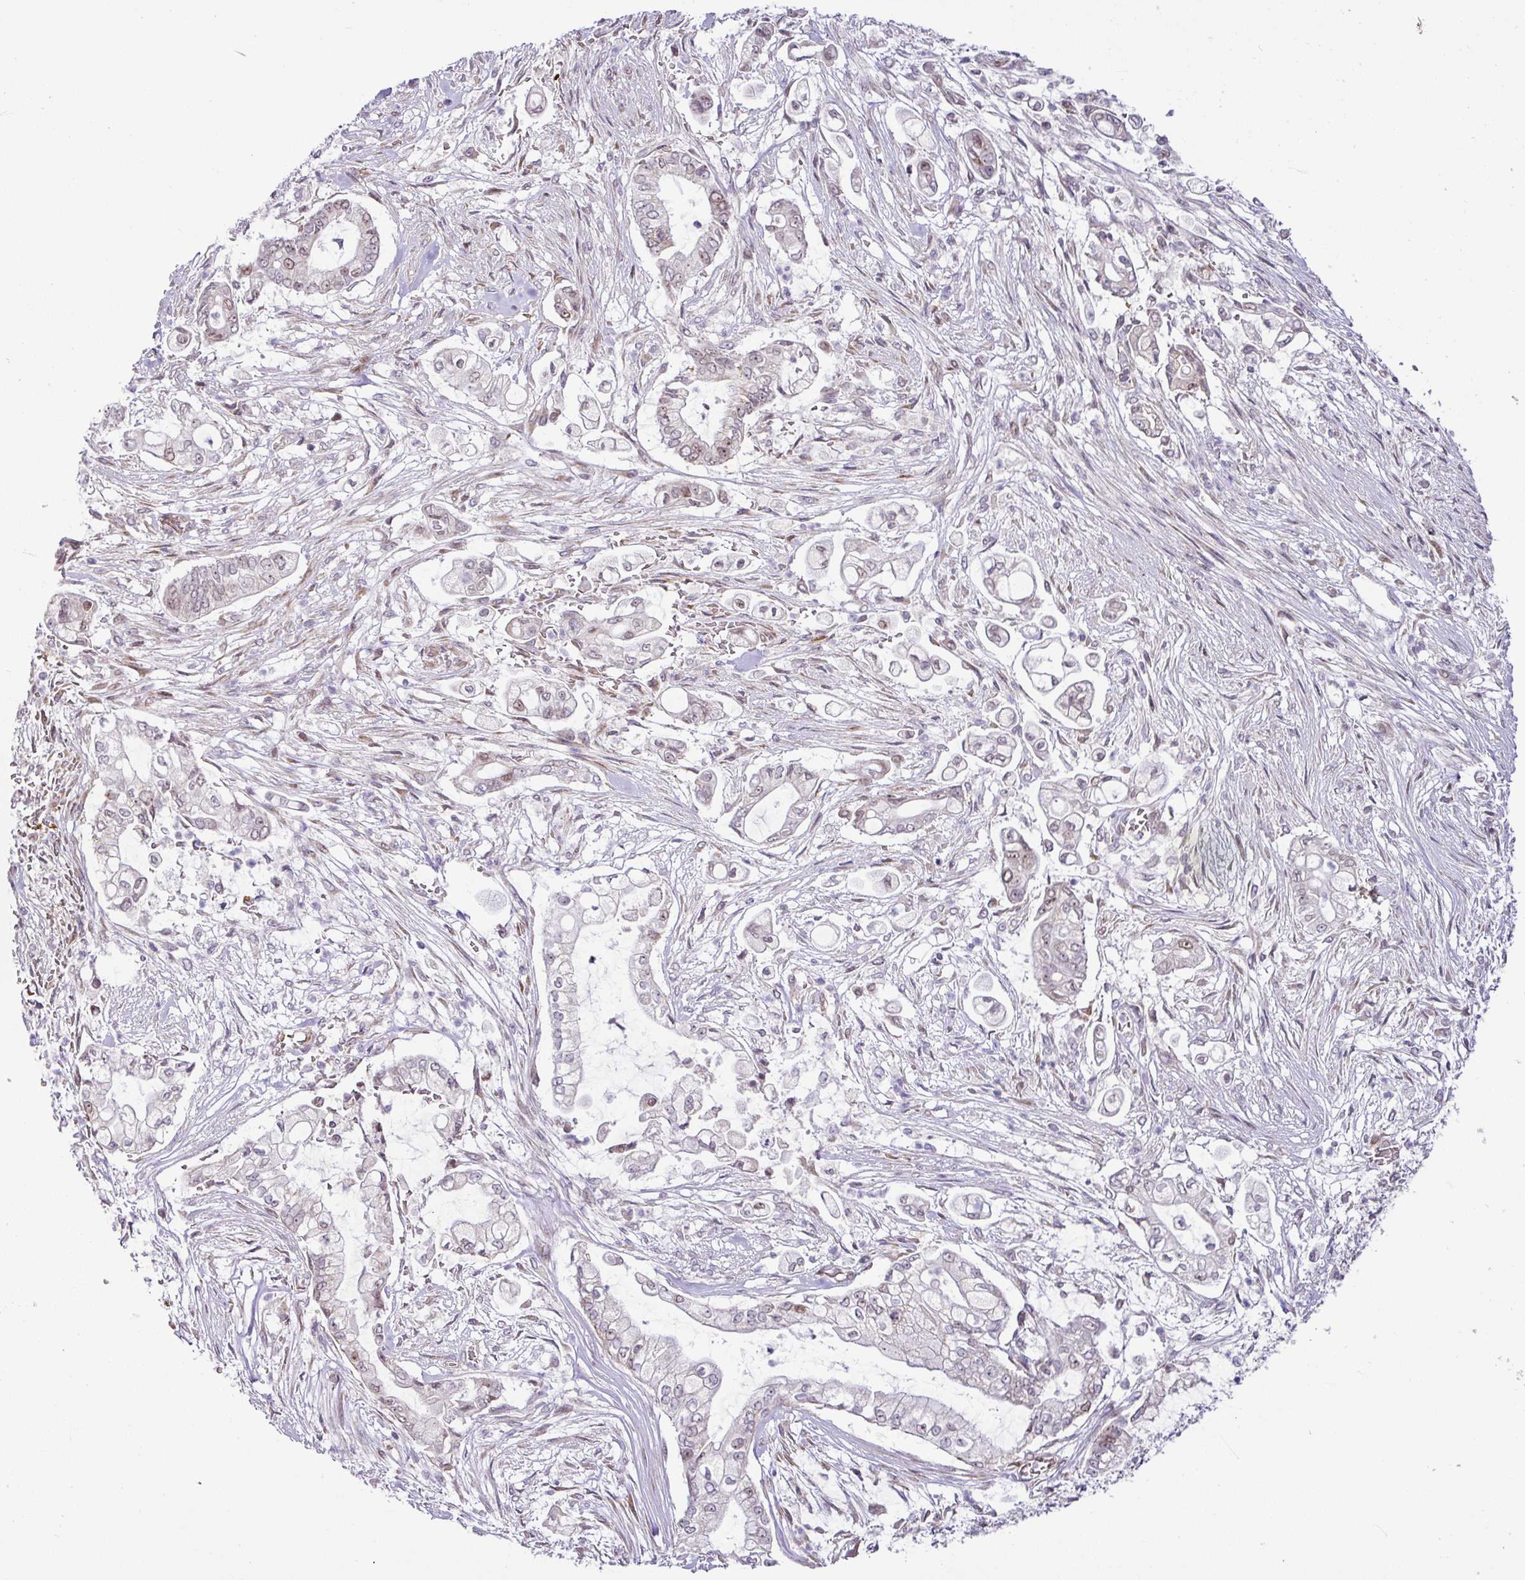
{"staining": {"intensity": "moderate", "quantity": "25%-75%", "location": "nuclear"}, "tissue": "pancreatic cancer", "cell_type": "Tumor cells", "image_type": "cancer", "snomed": [{"axis": "morphology", "description": "Adenocarcinoma, NOS"}, {"axis": "topography", "description": "Pancreas"}], "caption": "Immunohistochemical staining of human adenocarcinoma (pancreatic) exhibits medium levels of moderate nuclear protein staining in about 25%-75% of tumor cells.", "gene": "PARP2", "patient": {"sex": "female", "age": 69}}